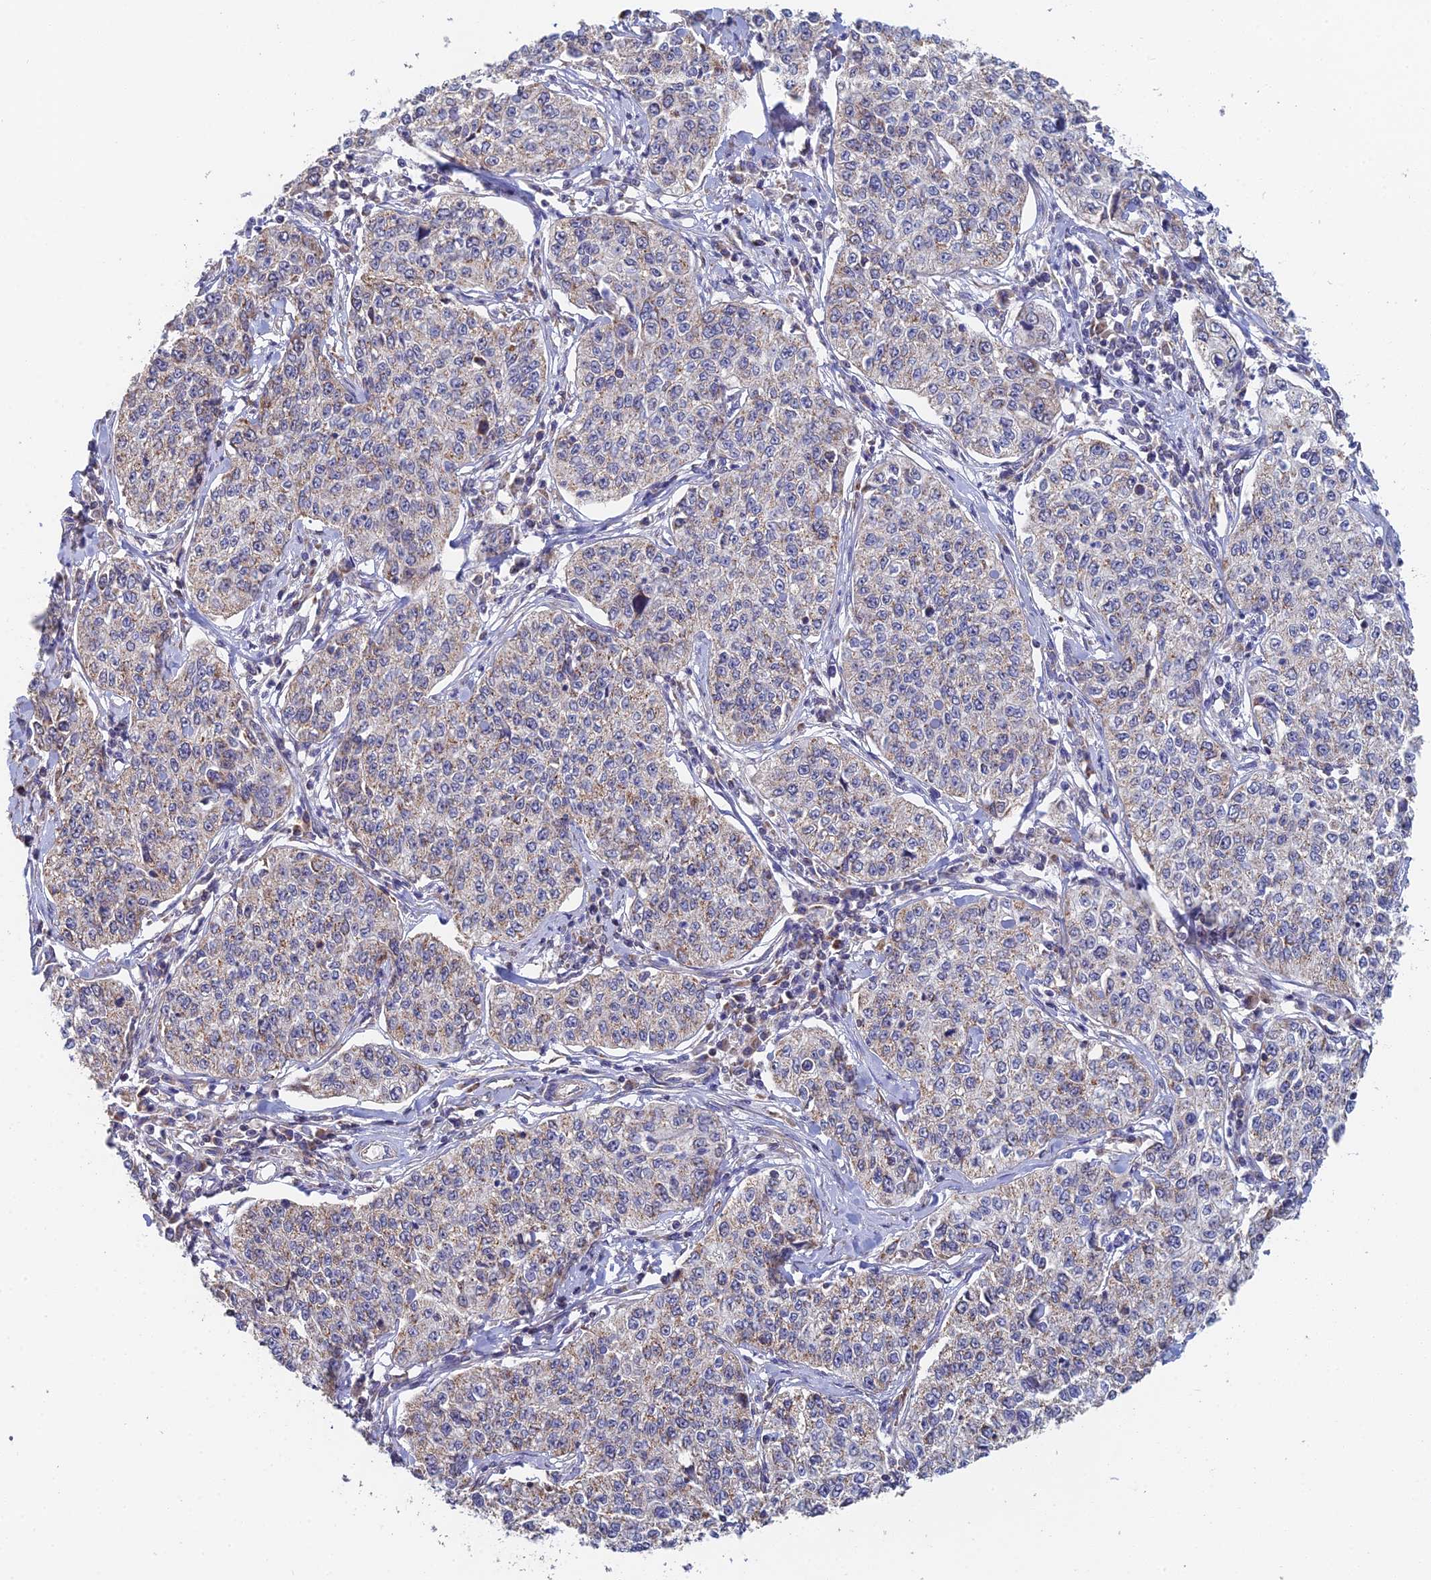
{"staining": {"intensity": "moderate", "quantity": "<25%", "location": "cytoplasmic/membranous"}, "tissue": "cervical cancer", "cell_type": "Tumor cells", "image_type": "cancer", "snomed": [{"axis": "morphology", "description": "Squamous cell carcinoma, NOS"}, {"axis": "topography", "description": "Cervix"}], "caption": "A brown stain highlights moderate cytoplasmic/membranous staining of a protein in cervical cancer tumor cells. The staining was performed using DAB (3,3'-diaminobenzidine), with brown indicating positive protein expression. Nuclei are stained blue with hematoxylin.", "gene": "ECSIT", "patient": {"sex": "female", "age": 35}}